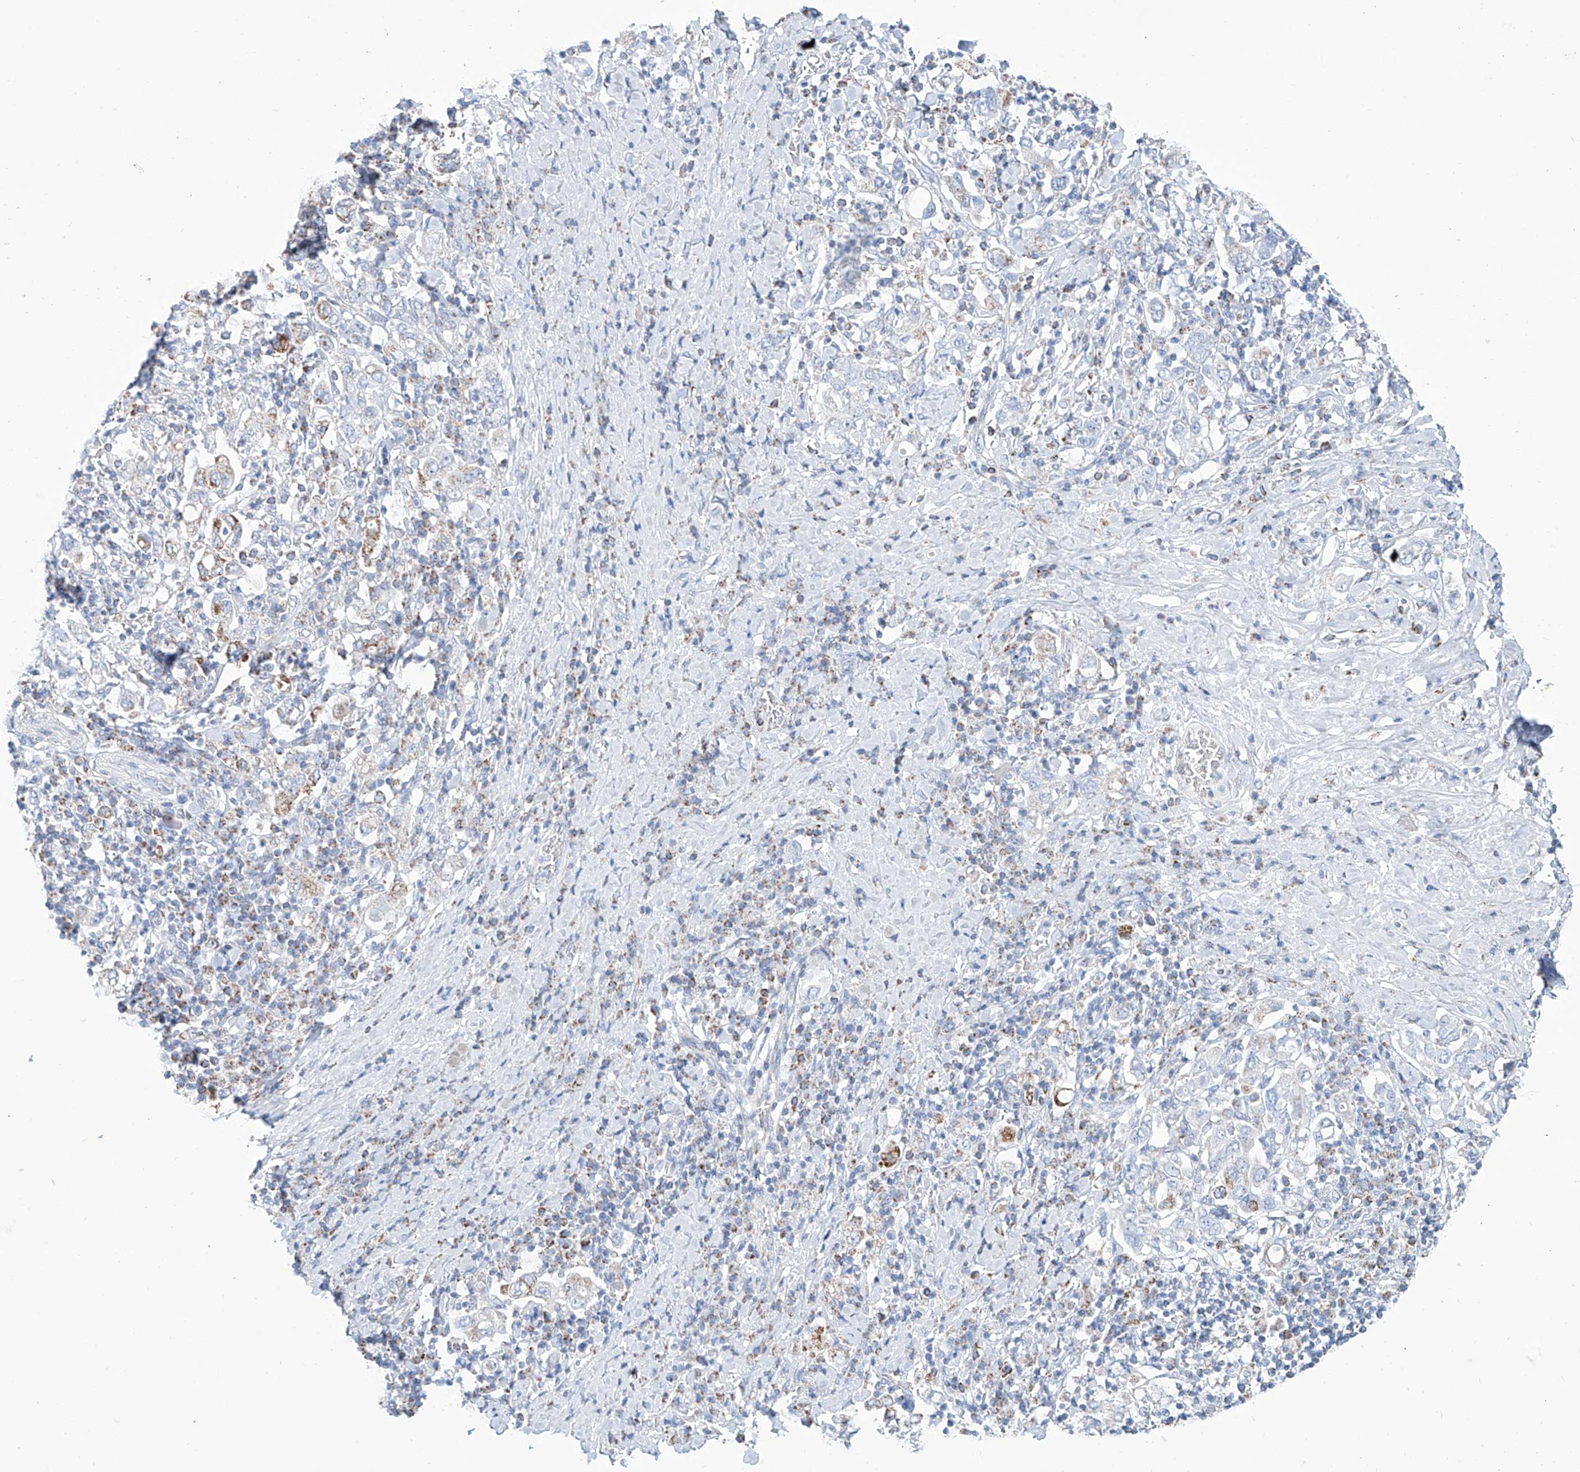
{"staining": {"intensity": "negative", "quantity": "none", "location": "none"}, "tissue": "stomach cancer", "cell_type": "Tumor cells", "image_type": "cancer", "snomed": [{"axis": "morphology", "description": "Adenocarcinoma, NOS"}, {"axis": "topography", "description": "Stomach, upper"}], "caption": "This micrograph is of adenocarcinoma (stomach) stained with immunohistochemistry (IHC) to label a protein in brown with the nuclei are counter-stained blue. There is no staining in tumor cells.", "gene": "ALDH6A1", "patient": {"sex": "male", "age": 62}}